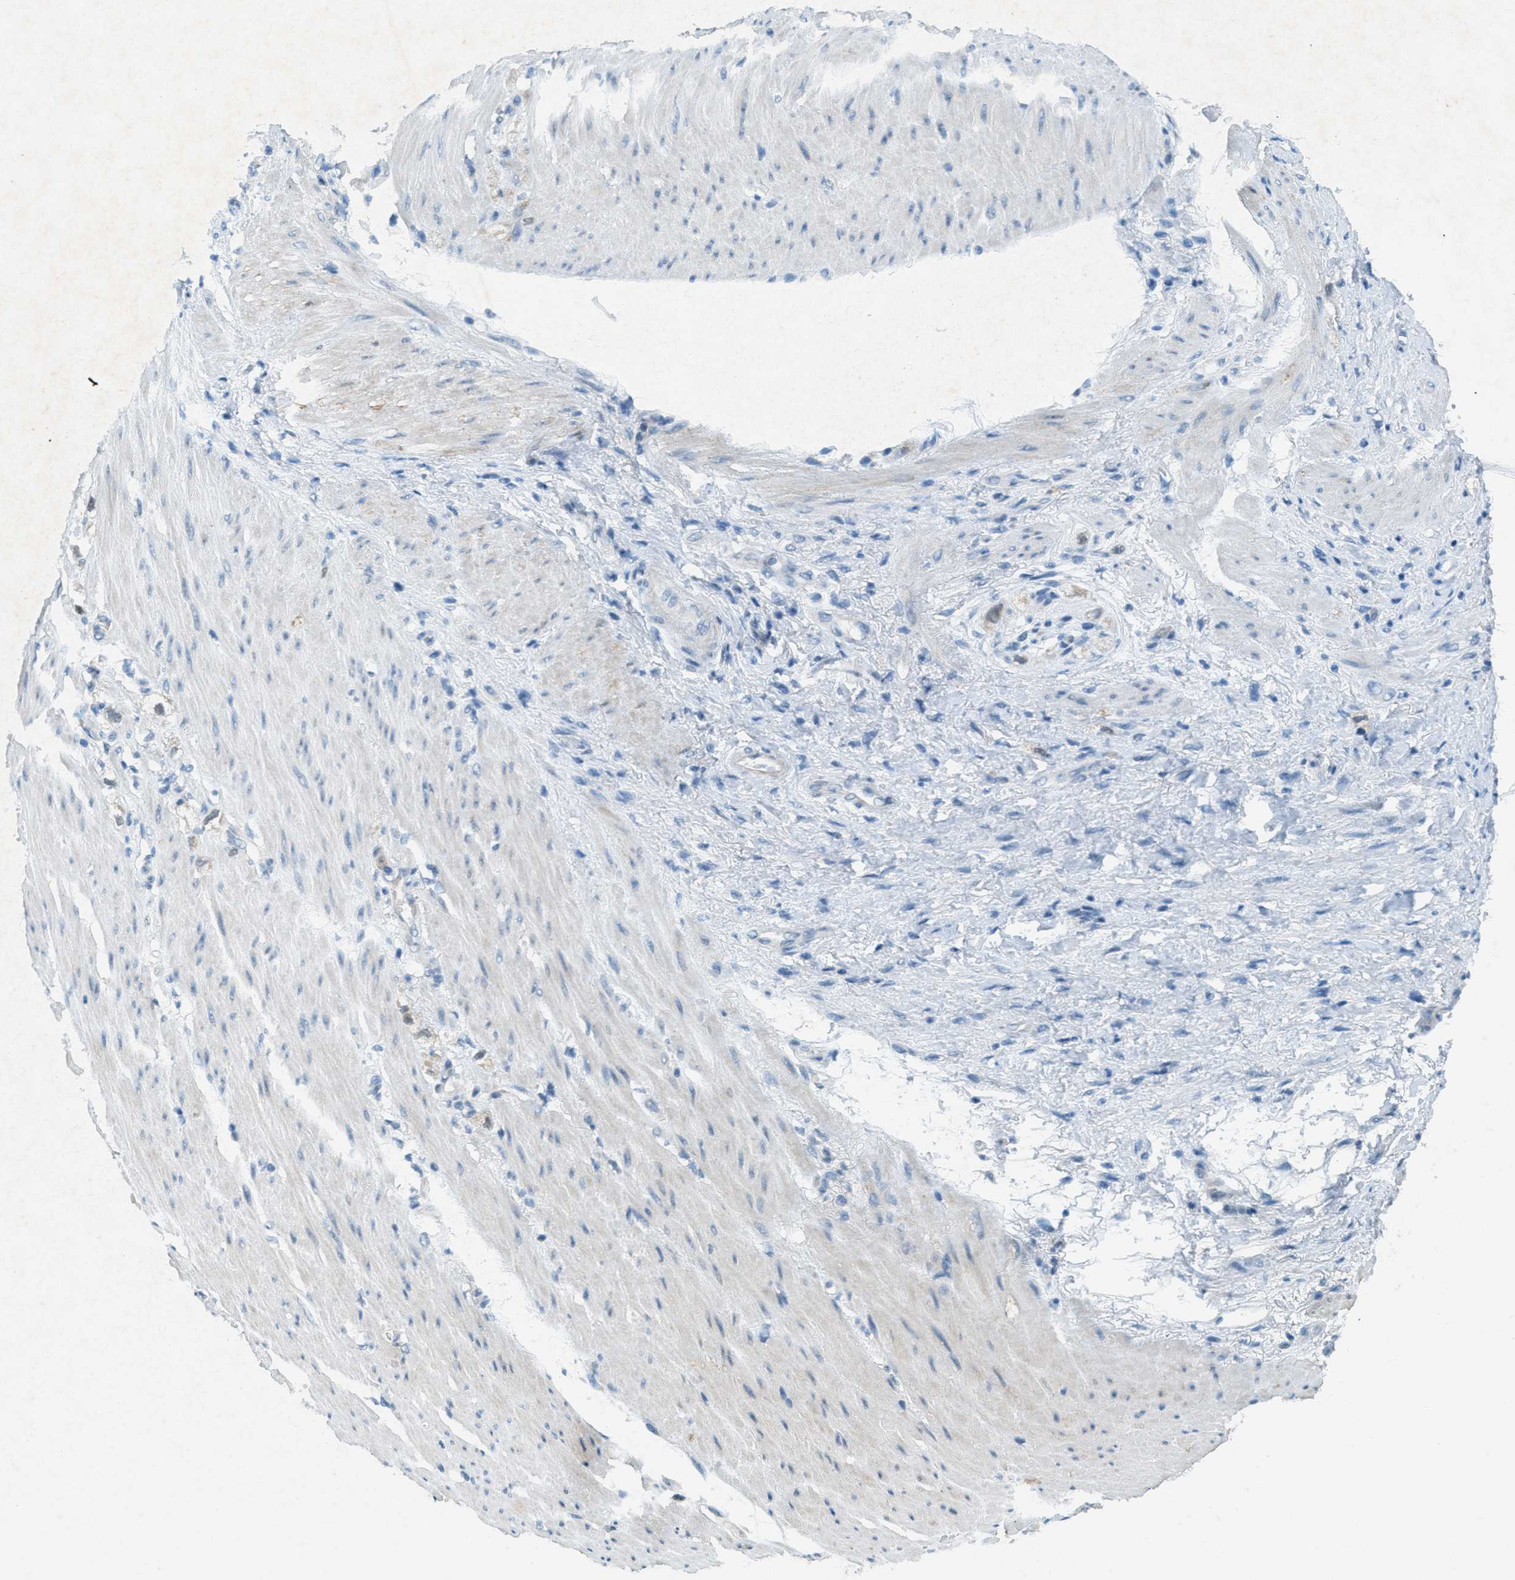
{"staining": {"intensity": "weak", "quantity": "<25%", "location": "cytoplasmic/membranous"}, "tissue": "stomach cancer", "cell_type": "Tumor cells", "image_type": "cancer", "snomed": [{"axis": "morphology", "description": "Adenocarcinoma, NOS"}, {"axis": "topography", "description": "Stomach"}], "caption": "The immunohistochemistry image has no significant staining in tumor cells of stomach cancer (adenocarcinoma) tissue.", "gene": "TCF20", "patient": {"sex": "male", "age": 82}}